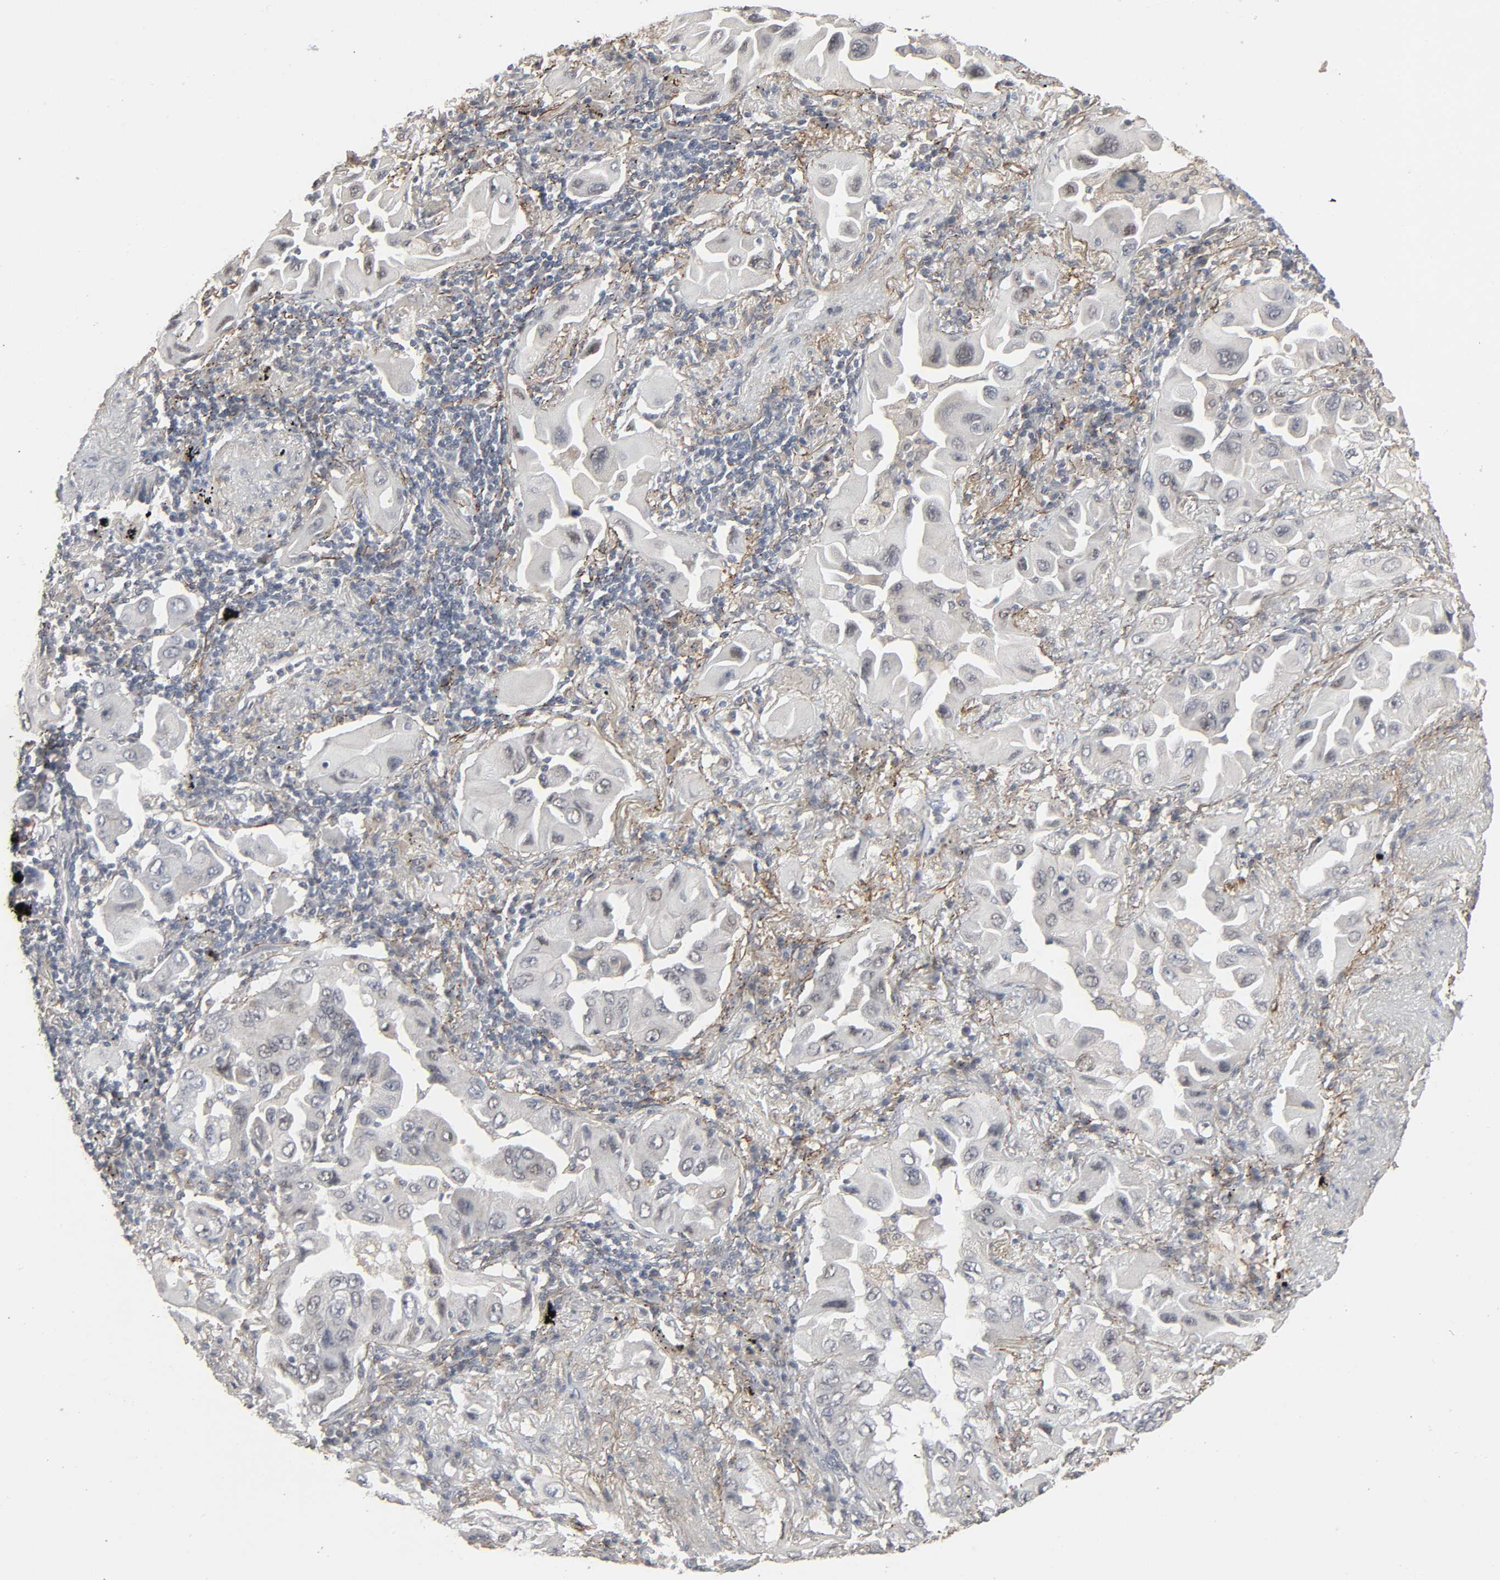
{"staining": {"intensity": "negative", "quantity": "none", "location": "none"}, "tissue": "lung cancer", "cell_type": "Tumor cells", "image_type": "cancer", "snomed": [{"axis": "morphology", "description": "Adenocarcinoma, NOS"}, {"axis": "topography", "description": "Lung"}], "caption": "Tumor cells show no significant expression in lung adenocarcinoma.", "gene": "ZNF222", "patient": {"sex": "female", "age": 65}}